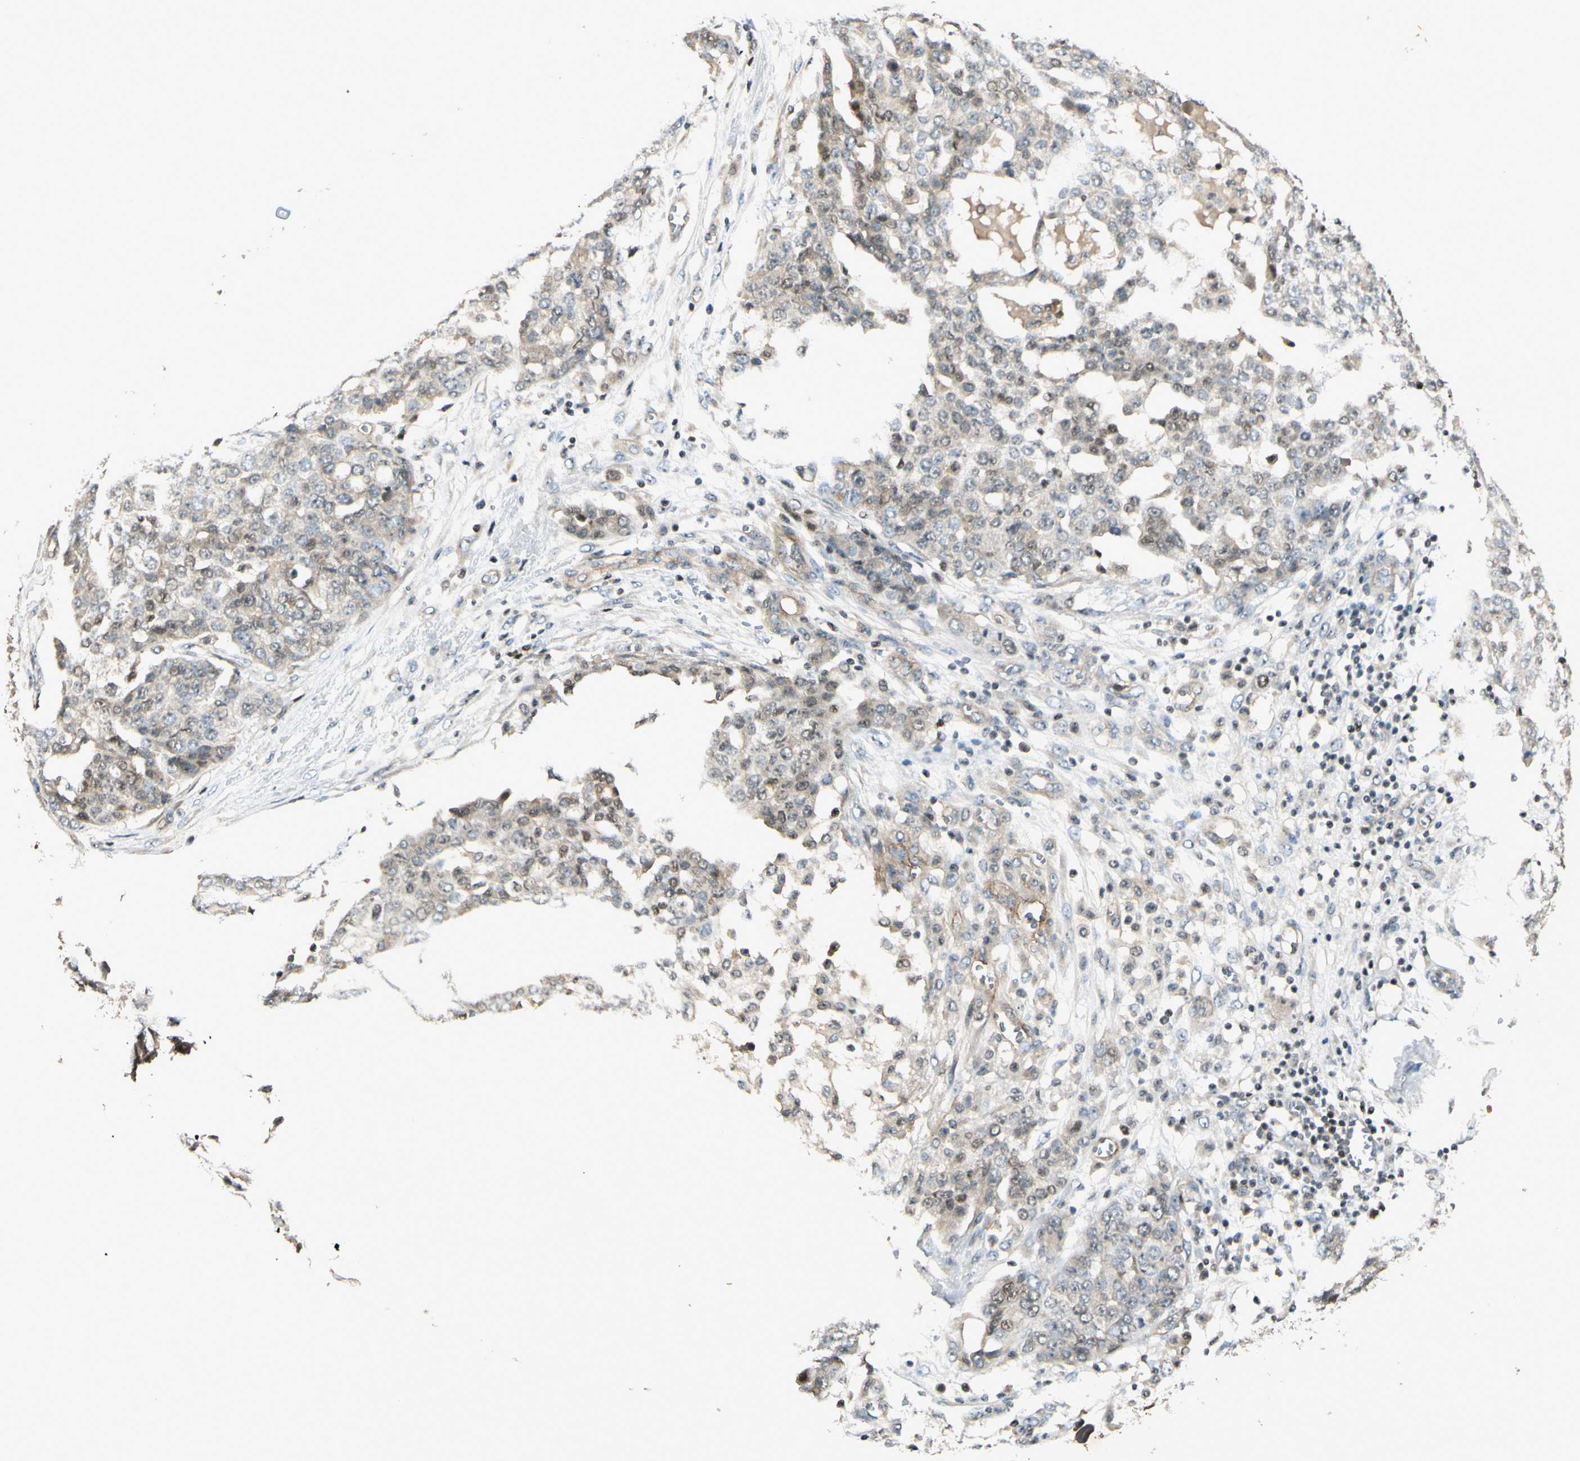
{"staining": {"intensity": "weak", "quantity": "25%-75%", "location": "cytoplasmic/membranous"}, "tissue": "ovarian cancer", "cell_type": "Tumor cells", "image_type": "cancer", "snomed": [{"axis": "morphology", "description": "Cystadenocarcinoma, serous, NOS"}, {"axis": "topography", "description": "Soft tissue"}, {"axis": "topography", "description": "Ovary"}], "caption": "Immunohistochemistry (IHC) of ovarian serous cystadenocarcinoma reveals low levels of weak cytoplasmic/membranous positivity in about 25%-75% of tumor cells. The staining was performed using DAB to visualize the protein expression in brown, while the nuclei were stained in blue with hematoxylin (Magnification: 20x).", "gene": "NFYA", "patient": {"sex": "female", "age": 57}}